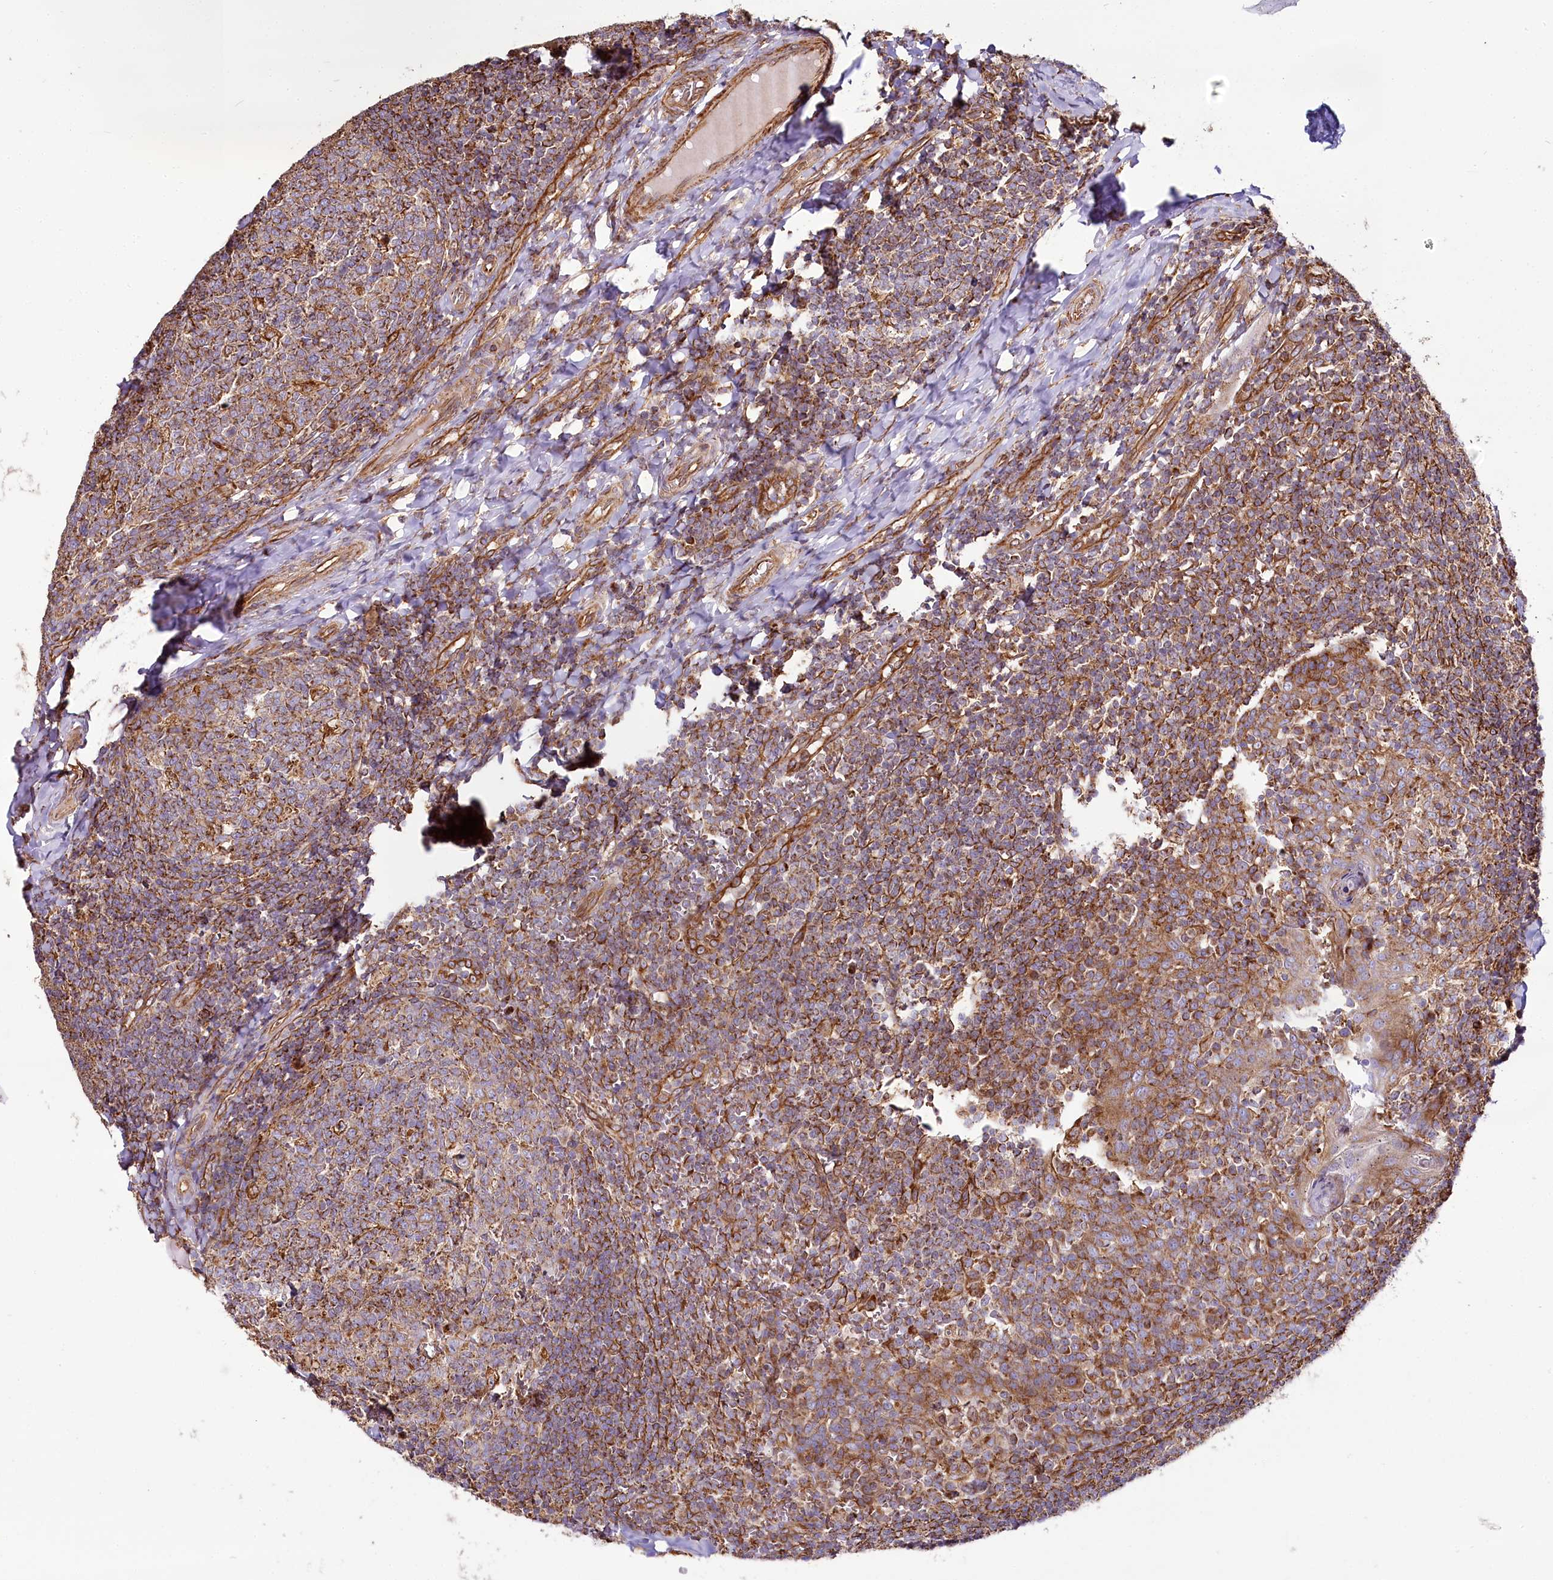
{"staining": {"intensity": "moderate", "quantity": ">75%", "location": "cytoplasmic/membranous"}, "tissue": "tonsil", "cell_type": "Germinal center cells", "image_type": "normal", "snomed": [{"axis": "morphology", "description": "Normal tissue, NOS"}, {"axis": "topography", "description": "Tonsil"}], "caption": "IHC of normal human tonsil exhibits medium levels of moderate cytoplasmic/membranous expression in about >75% of germinal center cells. The protein of interest is stained brown, and the nuclei are stained in blue (DAB IHC with brightfield microscopy, high magnification).", "gene": "THUMPD3", "patient": {"sex": "female", "age": 19}}